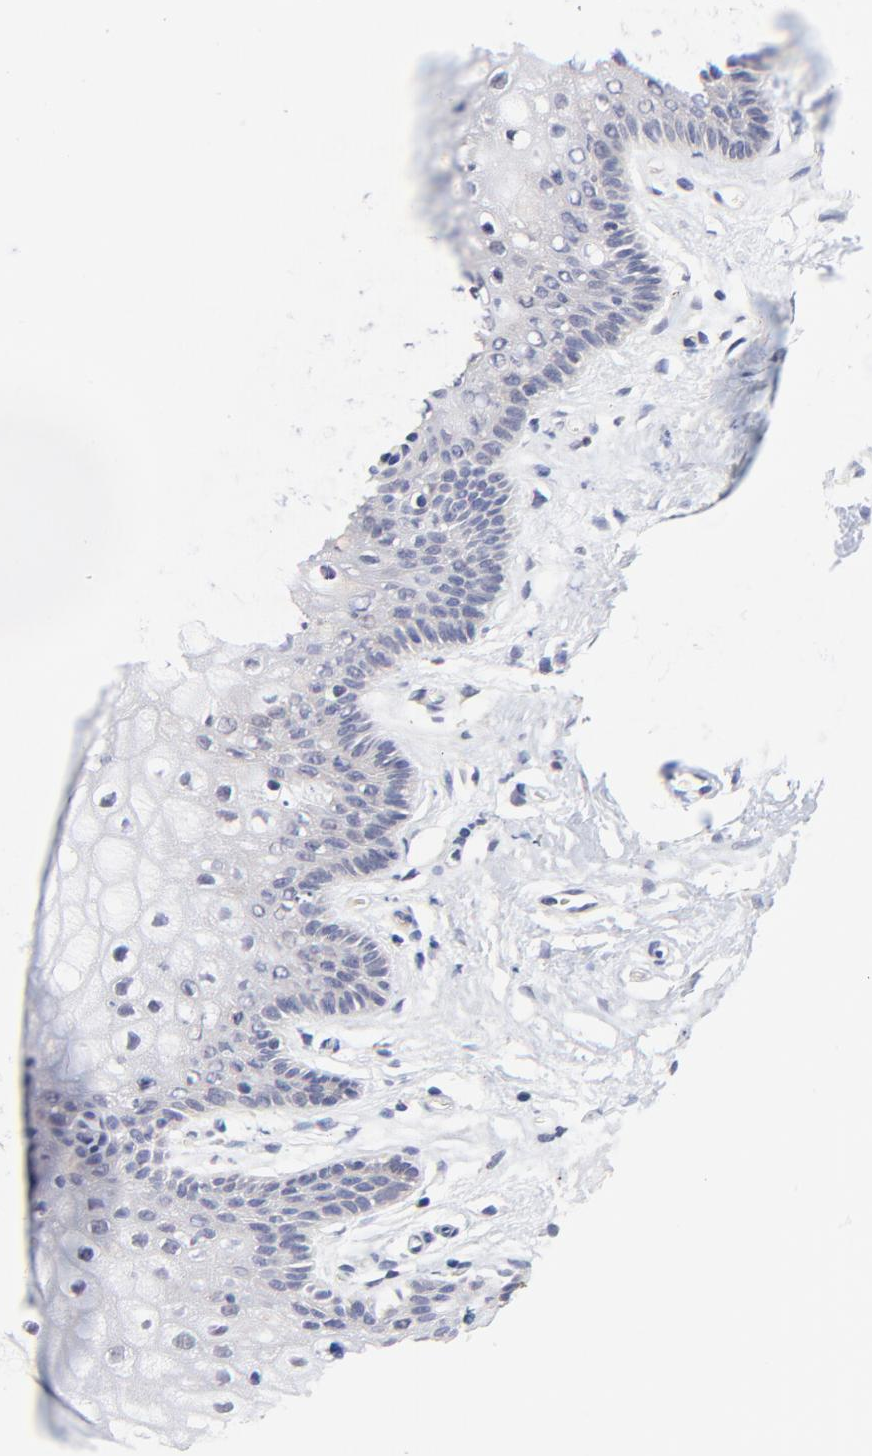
{"staining": {"intensity": "negative", "quantity": "none", "location": "none"}, "tissue": "vagina", "cell_type": "Squamous epithelial cells", "image_type": "normal", "snomed": [{"axis": "morphology", "description": "Normal tissue, NOS"}, {"axis": "topography", "description": "Vagina"}], "caption": "The micrograph displays no staining of squamous epithelial cells in benign vagina. The staining was performed using DAB (3,3'-diaminobenzidine) to visualize the protein expression in brown, while the nuclei were stained in blue with hematoxylin (Magnification: 20x).", "gene": "FBXO8", "patient": {"sex": "female", "age": 46}}